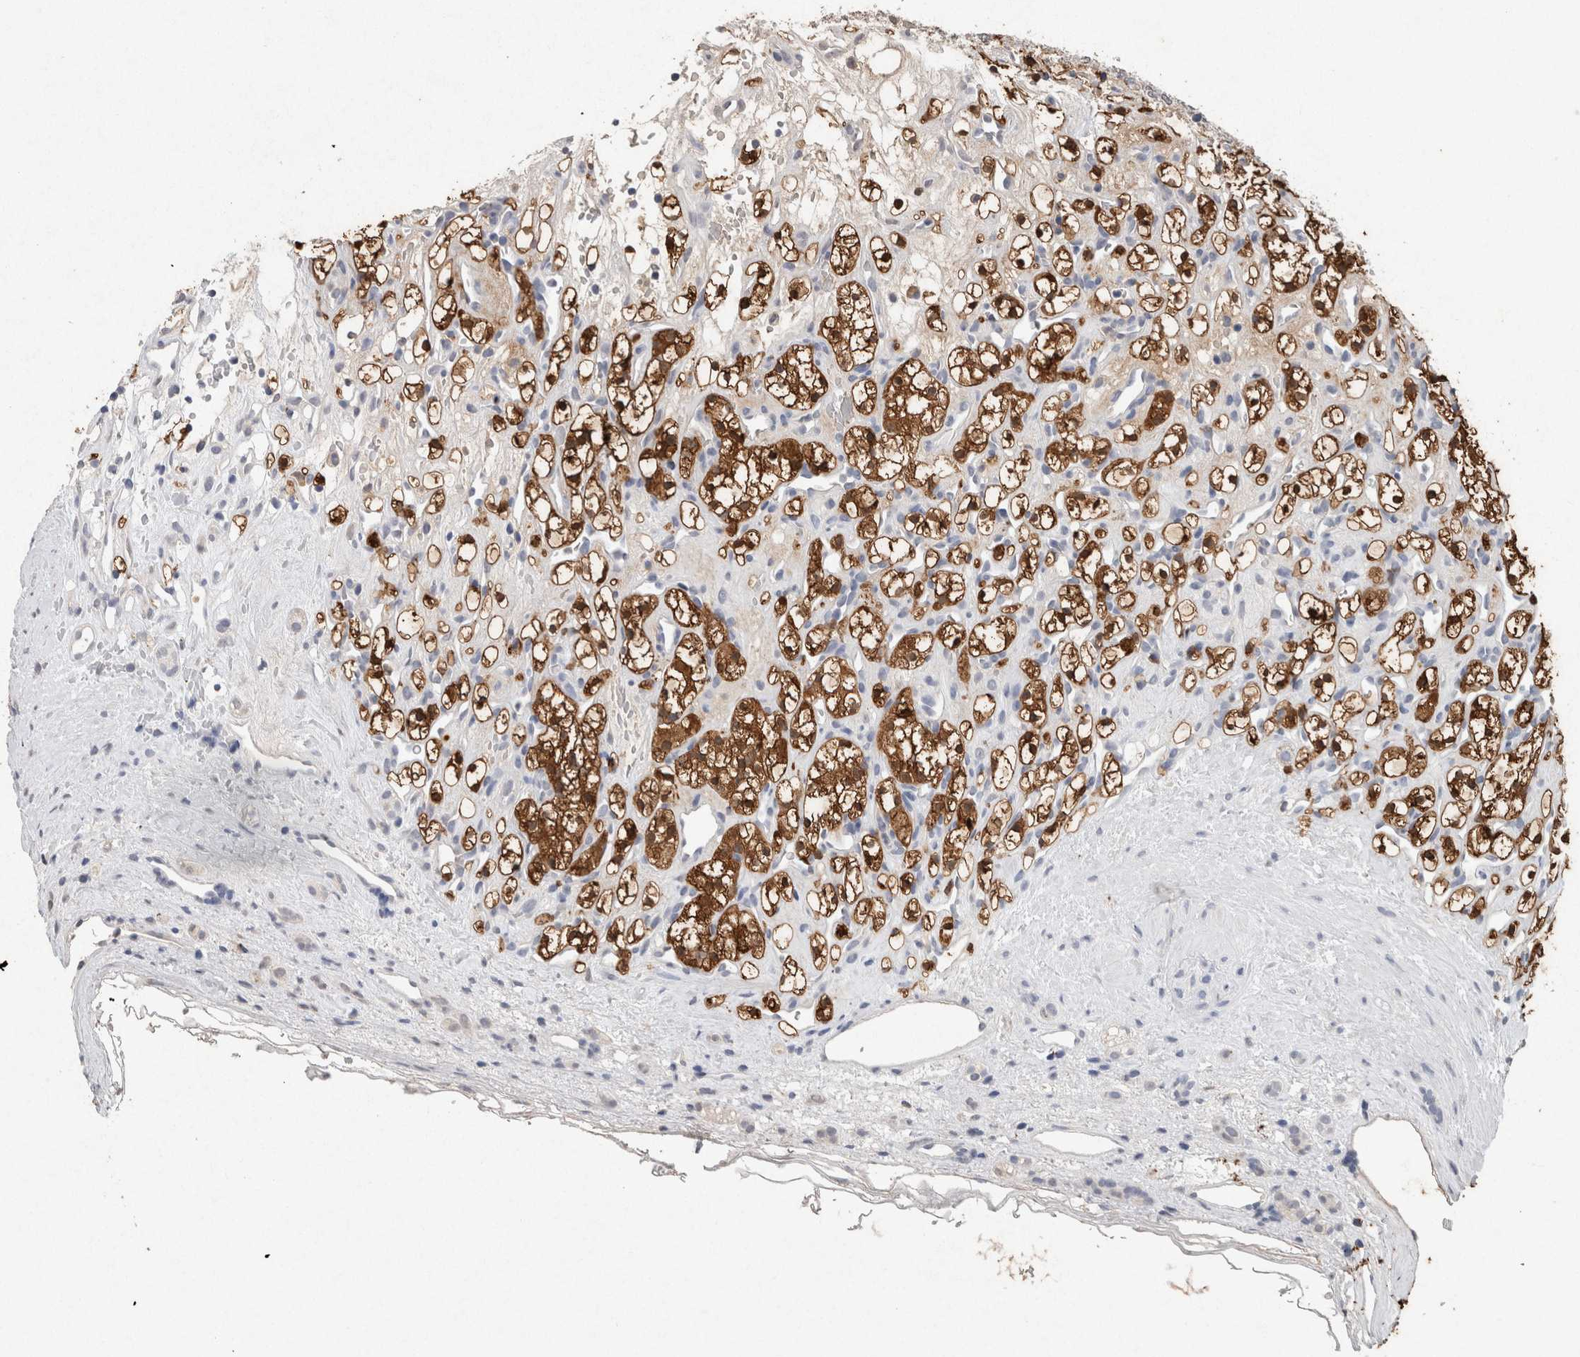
{"staining": {"intensity": "moderate", "quantity": ">75%", "location": "cytoplasmic/membranous"}, "tissue": "renal cancer", "cell_type": "Tumor cells", "image_type": "cancer", "snomed": [{"axis": "morphology", "description": "Adenocarcinoma, NOS"}, {"axis": "topography", "description": "Kidney"}], "caption": "Renal cancer (adenocarcinoma) tissue demonstrates moderate cytoplasmic/membranous positivity in about >75% of tumor cells (DAB = brown stain, brightfield microscopy at high magnification).", "gene": "FABP7", "patient": {"sex": "female", "age": 60}}